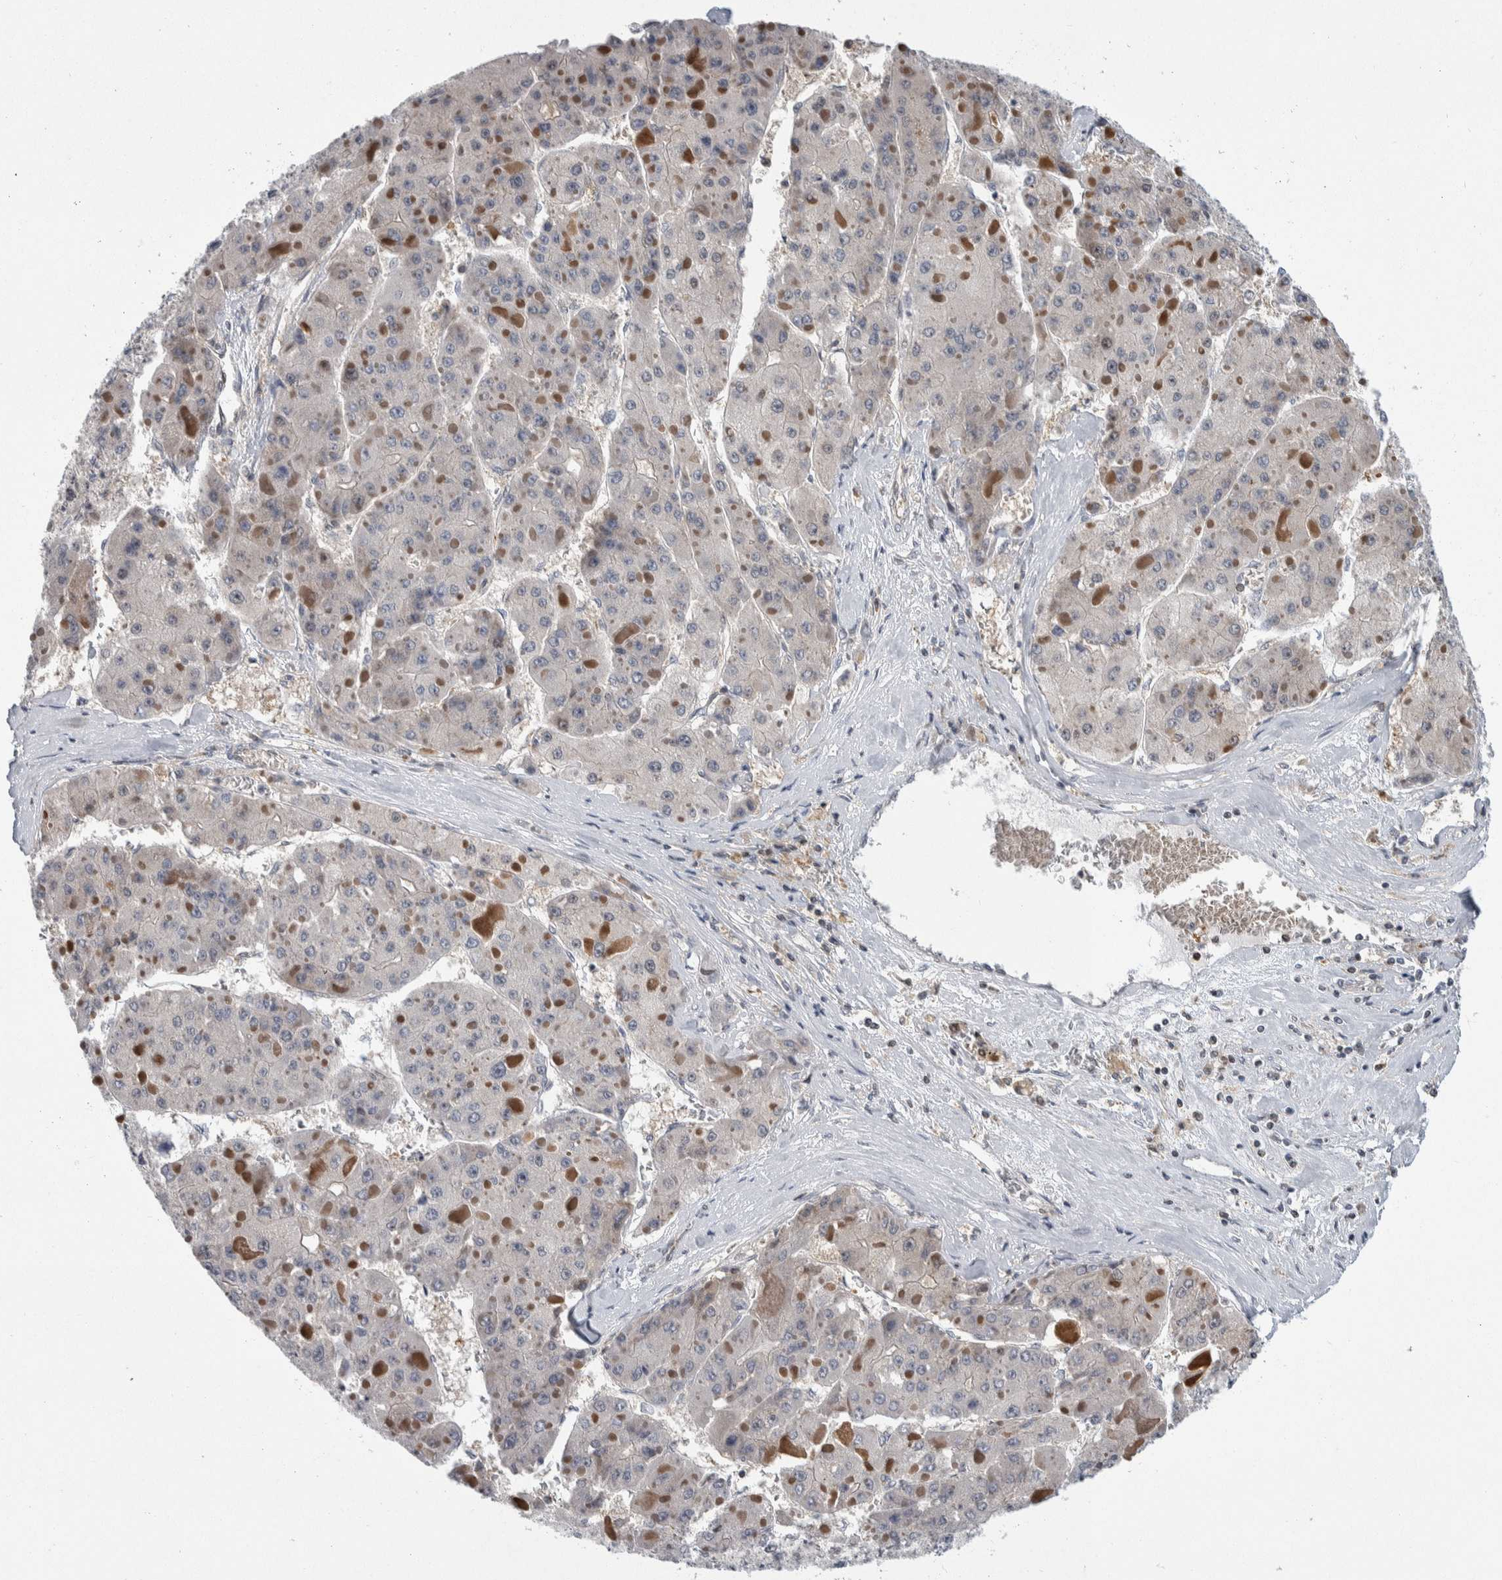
{"staining": {"intensity": "negative", "quantity": "none", "location": "none"}, "tissue": "liver cancer", "cell_type": "Tumor cells", "image_type": "cancer", "snomed": [{"axis": "morphology", "description": "Carcinoma, Hepatocellular, NOS"}, {"axis": "topography", "description": "Liver"}], "caption": "Liver cancer (hepatocellular carcinoma) was stained to show a protein in brown. There is no significant expression in tumor cells.", "gene": "PTPA", "patient": {"sex": "female", "age": 73}}